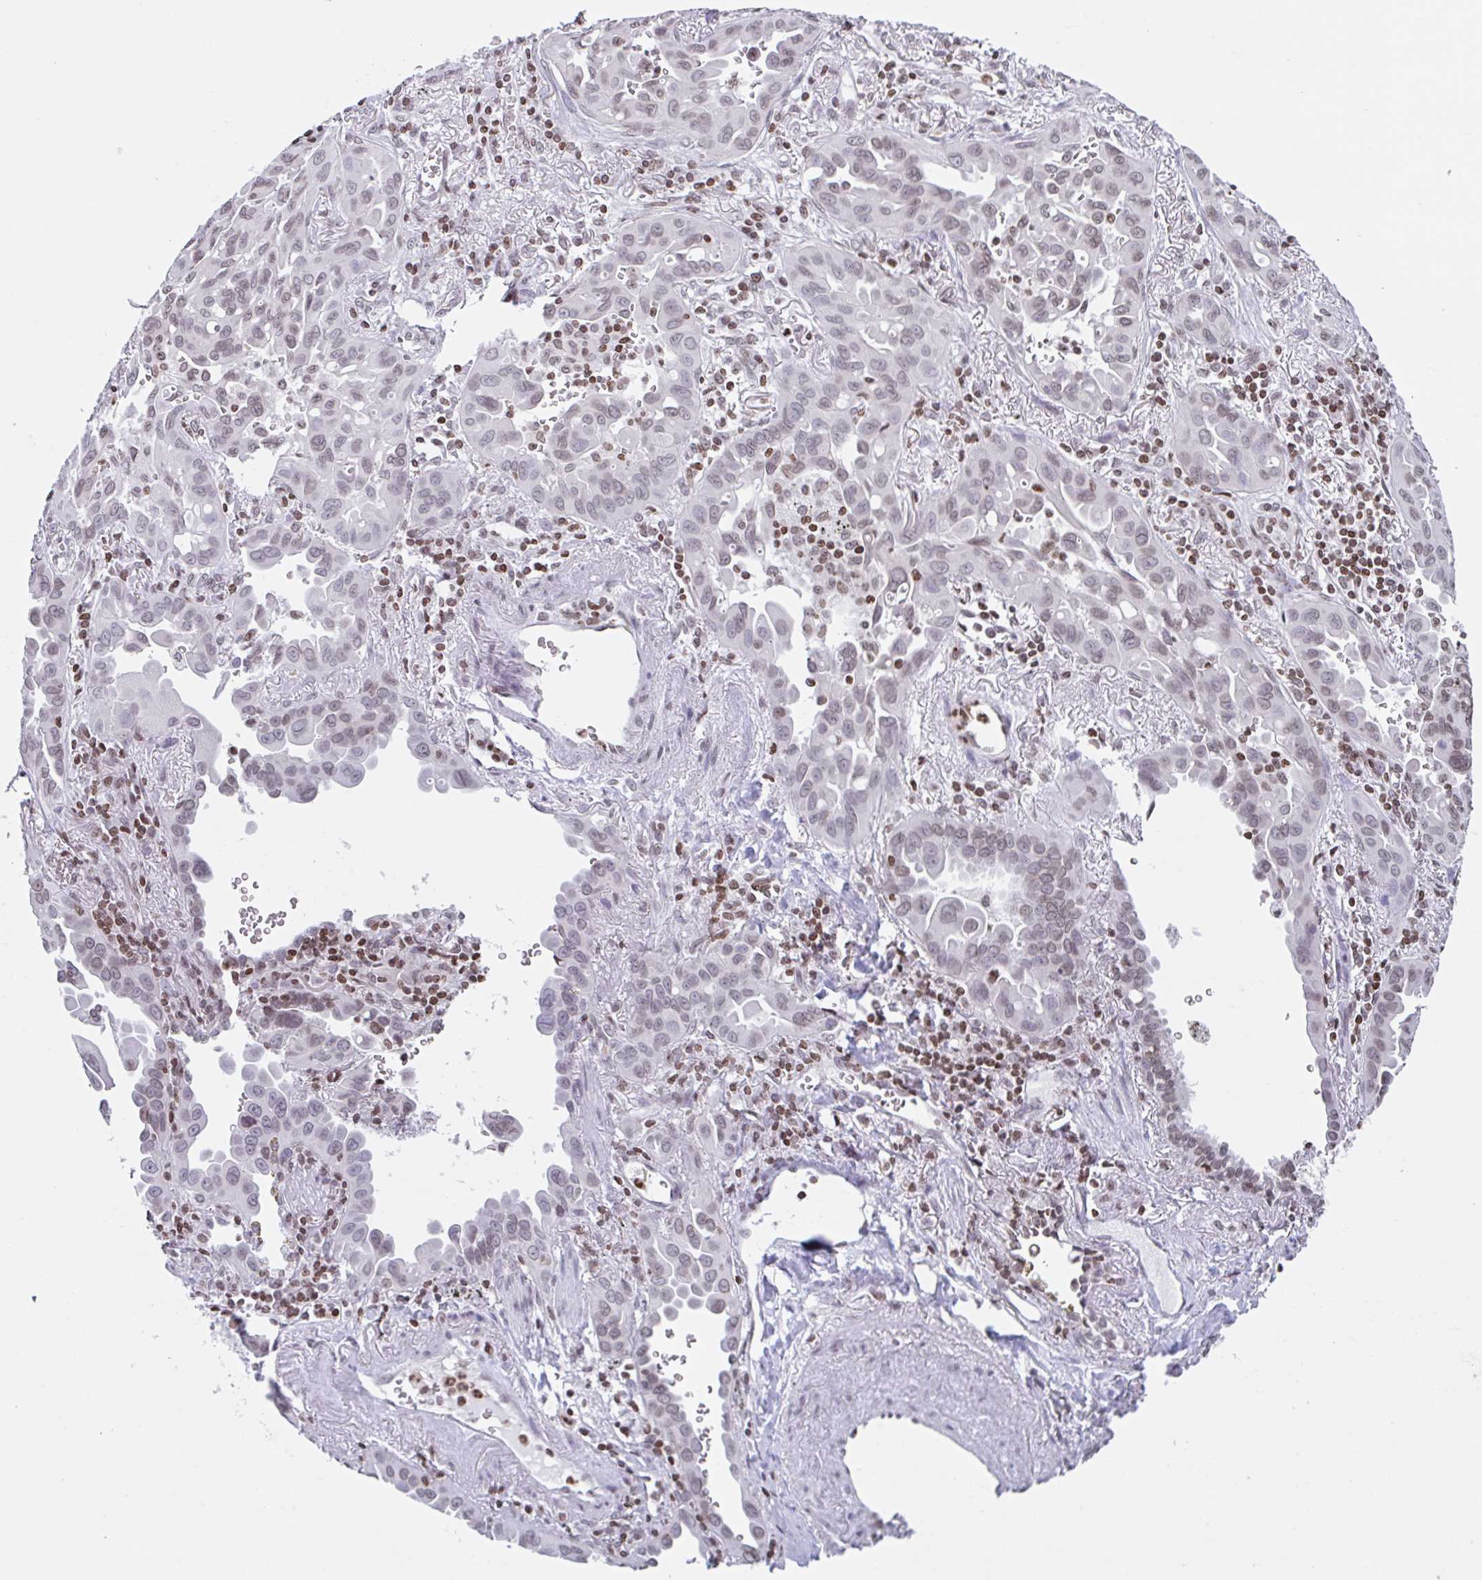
{"staining": {"intensity": "weak", "quantity": ">75%", "location": "nuclear"}, "tissue": "lung cancer", "cell_type": "Tumor cells", "image_type": "cancer", "snomed": [{"axis": "morphology", "description": "Adenocarcinoma, NOS"}, {"axis": "topography", "description": "Lung"}], "caption": "Weak nuclear protein positivity is identified in about >75% of tumor cells in adenocarcinoma (lung).", "gene": "NOL6", "patient": {"sex": "male", "age": 68}}